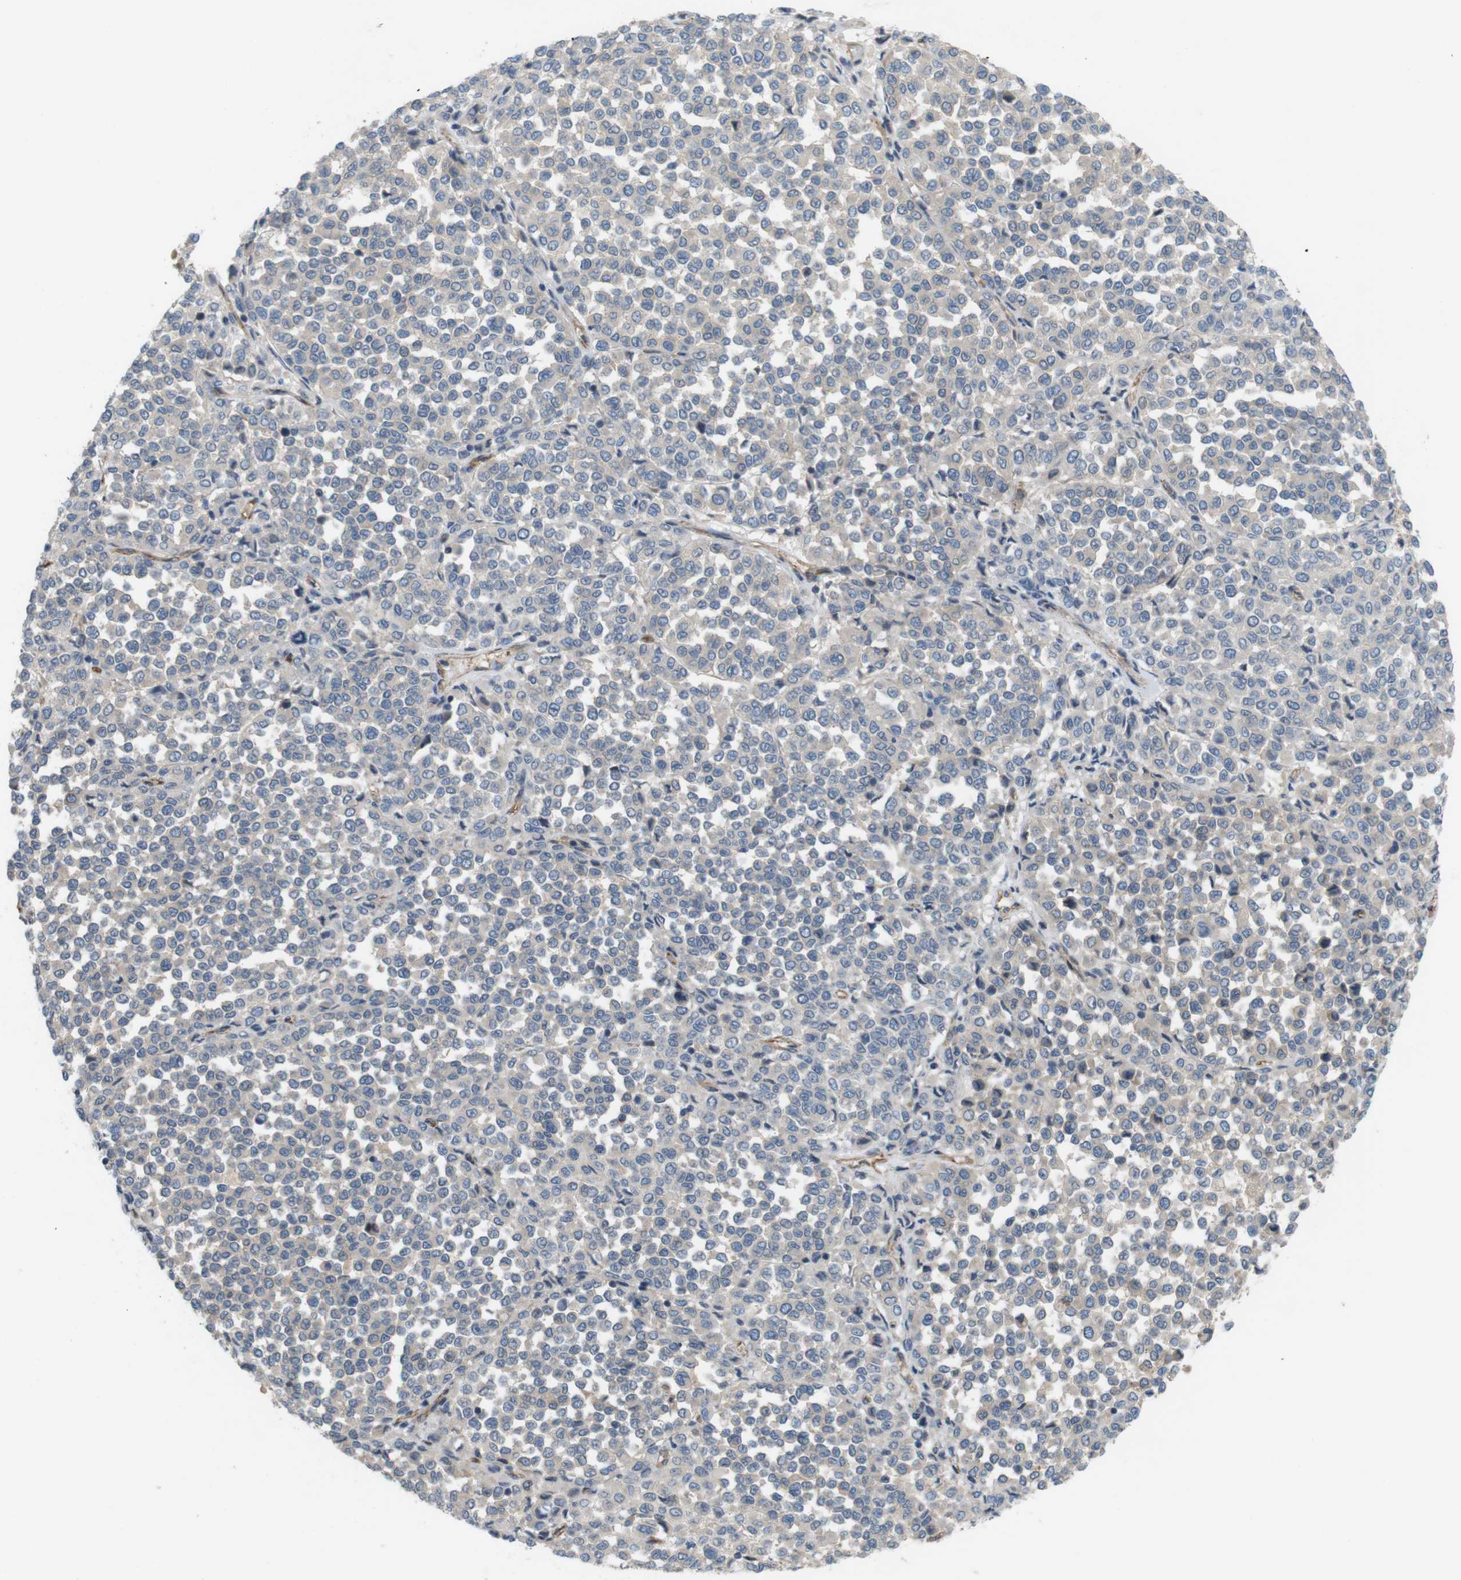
{"staining": {"intensity": "weak", "quantity": ">75%", "location": "cytoplasmic/membranous"}, "tissue": "melanoma", "cell_type": "Tumor cells", "image_type": "cancer", "snomed": [{"axis": "morphology", "description": "Malignant melanoma, Metastatic site"}, {"axis": "topography", "description": "Pancreas"}], "caption": "The immunohistochemical stain labels weak cytoplasmic/membranous staining in tumor cells of melanoma tissue. (DAB (3,3'-diaminobenzidine) = brown stain, brightfield microscopy at high magnification).", "gene": "BVES", "patient": {"sex": "female", "age": 30}}